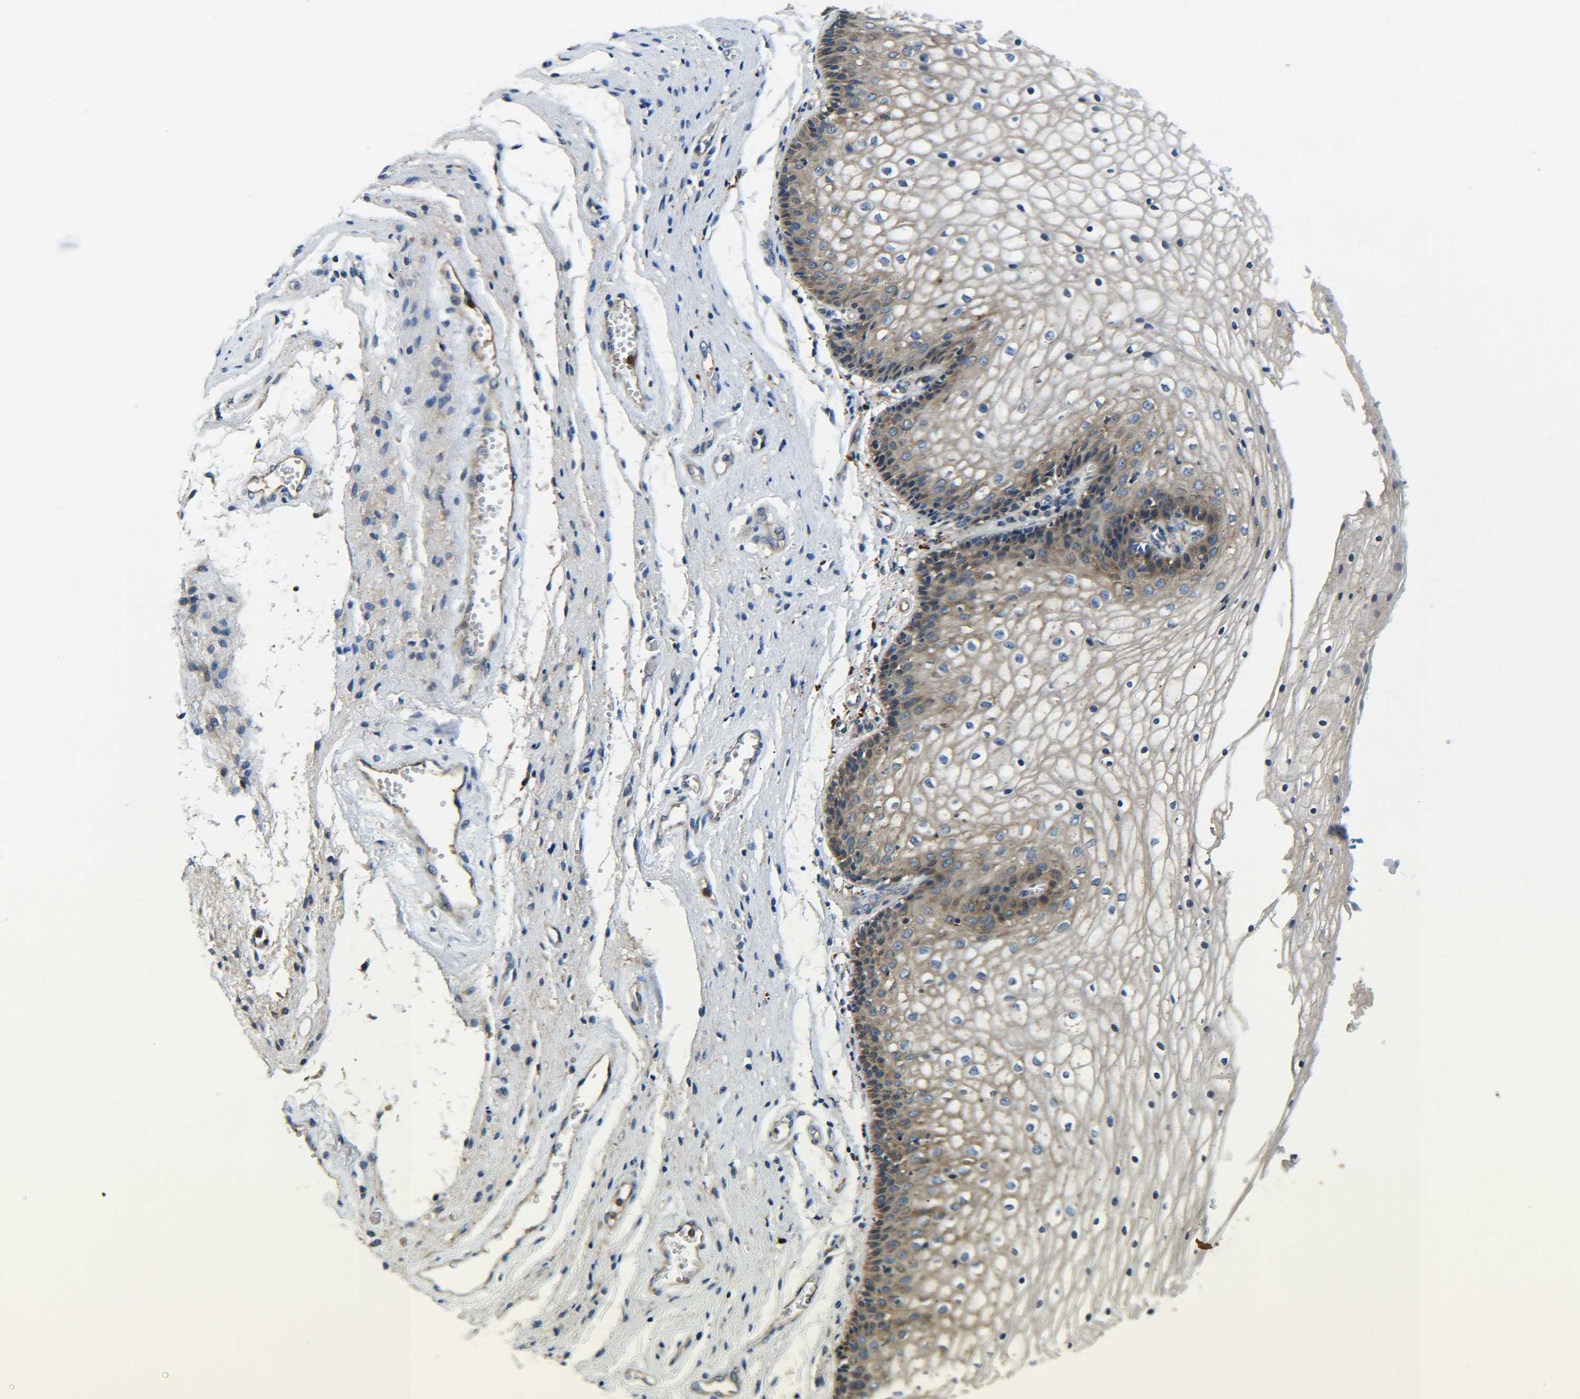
{"staining": {"intensity": "weak", "quantity": ">75%", "location": "cytoplasmic/membranous"}, "tissue": "vagina", "cell_type": "Squamous epithelial cells", "image_type": "normal", "snomed": [{"axis": "morphology", "description": "Normal tissue, NOS"}, {"axis": "topography", "description": "Vagina"}], "caption": "An image showing weak cytoplasmic/membranous positivity in approximately >75% of squamous epithelial cells in unremarkable vagina, as visualized by brown immunohistochemical staining.", "gene": "RAB1B", "patient": {"sex": "female", "age": 34}}